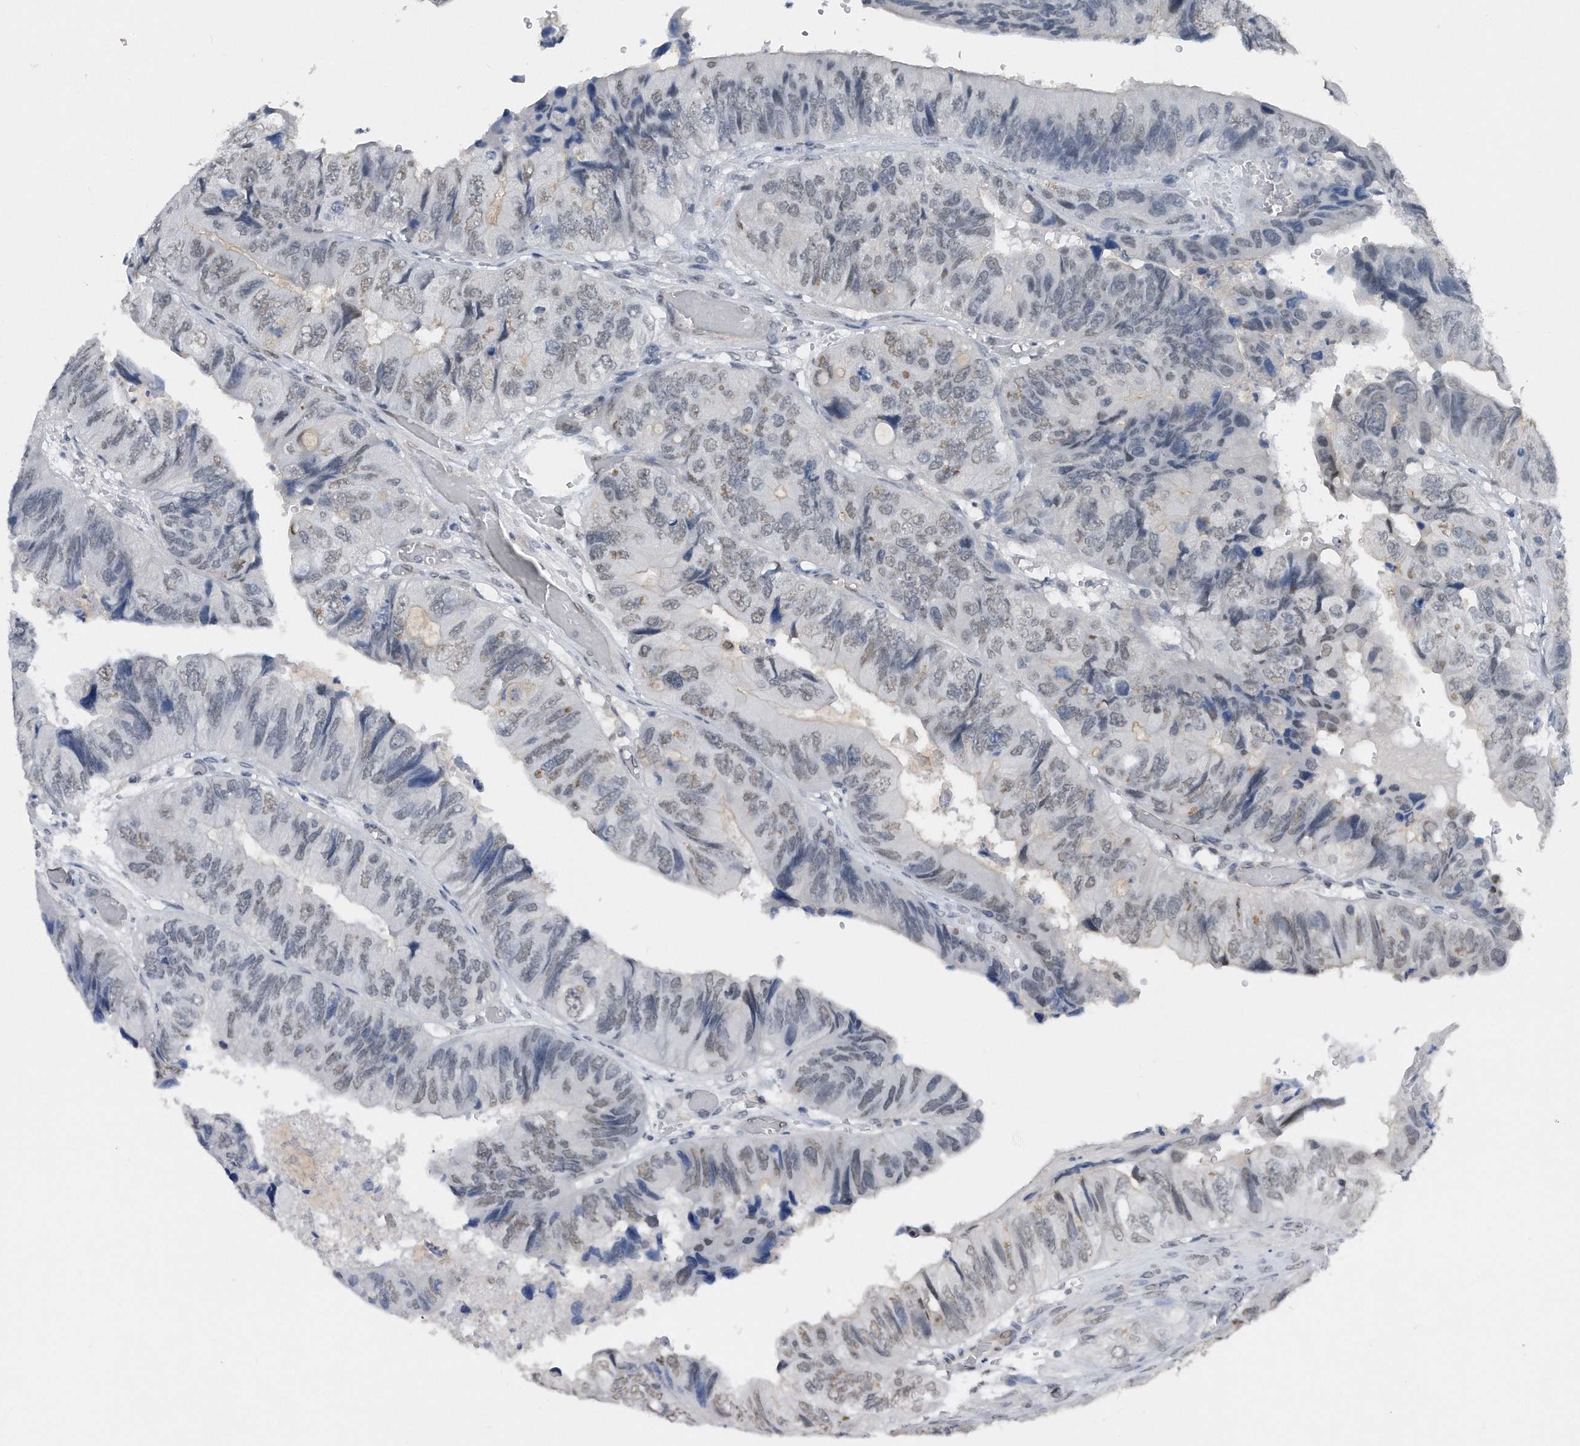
{"staining": {"intensity": "weak", "quantity": "<25%", "location": "nuclear"}, "tissue": "colorectal cancer", "cell_type": "Tumor cells", "image_type": "cancer", "snomed": [{"axis": "morphology", "description": "Adenocarcinoma, NOS"}, {"axis": "topography", "description": "Rectum"}], "caption": "Tumor cells show no significant staining in colorectal cancer (adenocarcinoma).", "gene": "TP53INP1", "patient": {"sex": "male", "age": 63}}